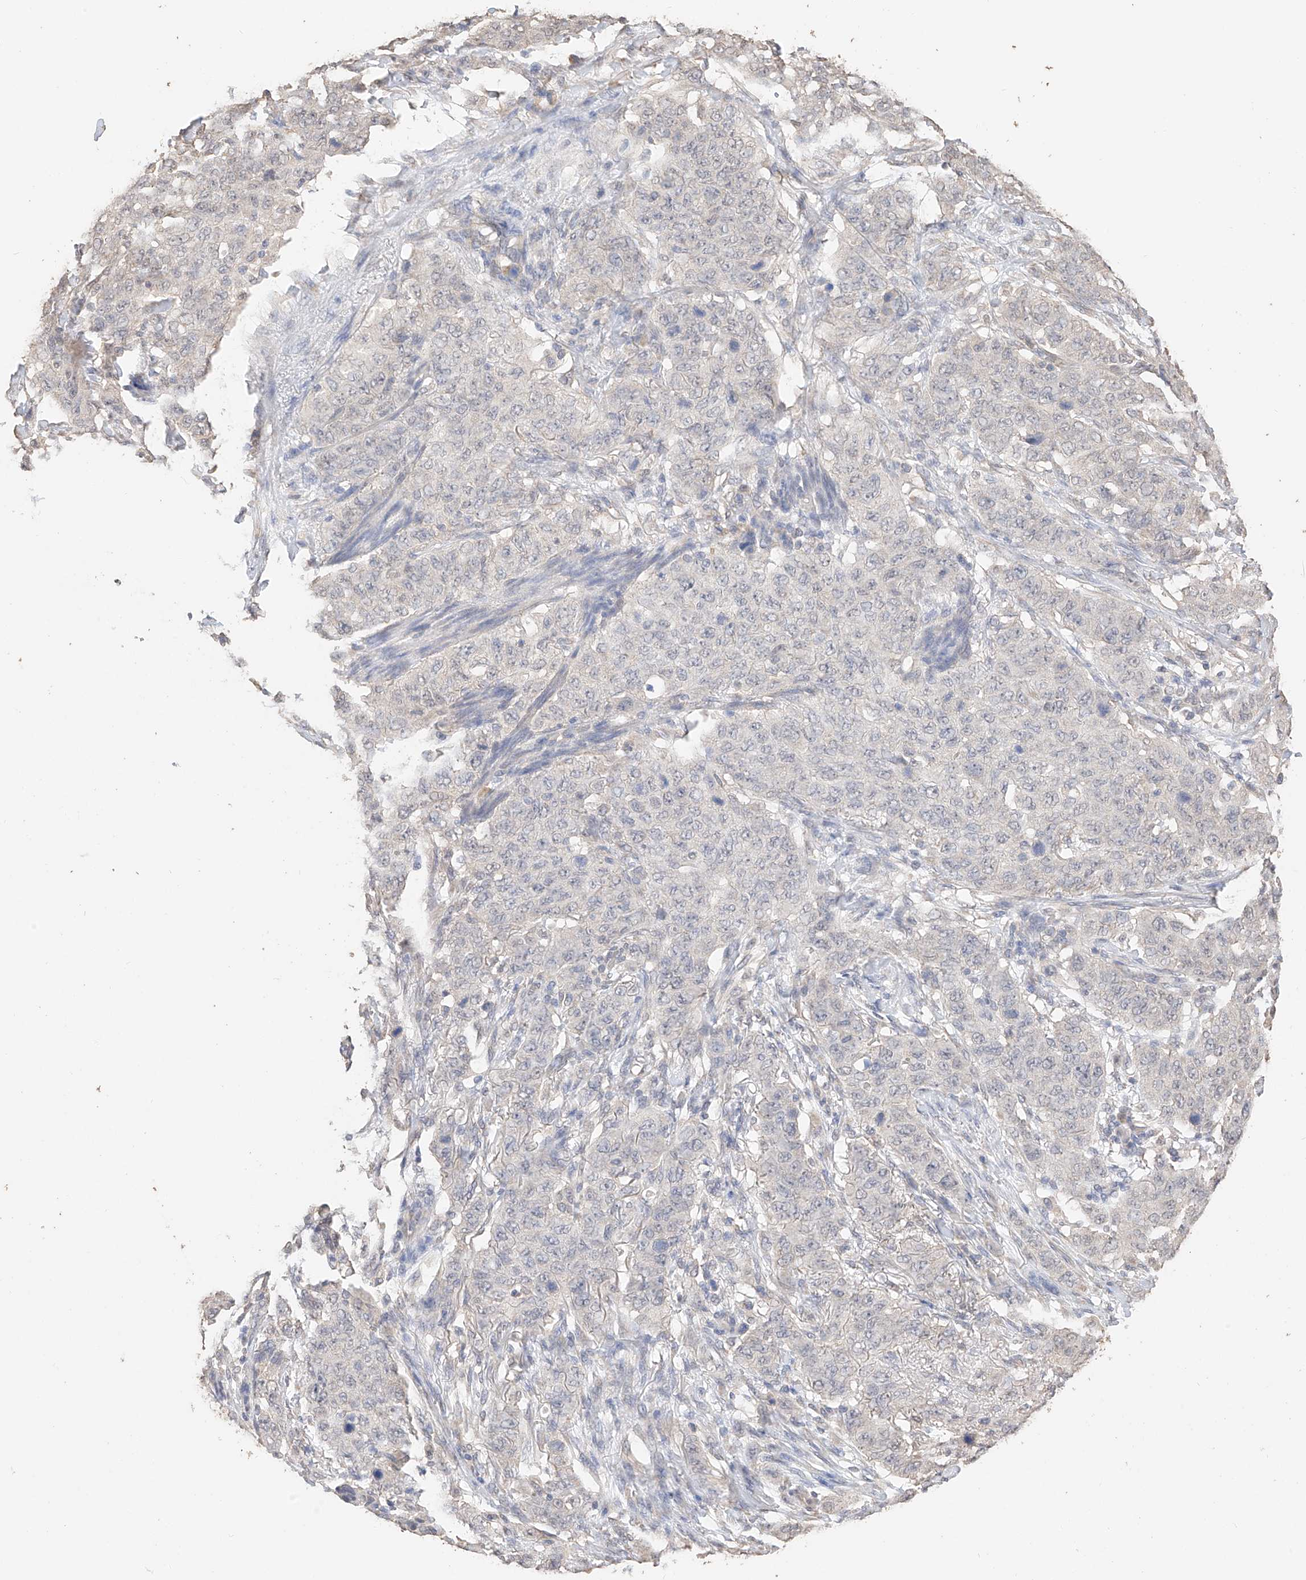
{"staining": {"intensity": "negative", "quantity": "none", "location": "none"}, "tissue": "stomach cancer", "cell_type": "Tumor cells", "image_type": "cancer", "snomed": [{"axis": "morphology", "description": "Adenocarcinoma, NOS"}, {"axis": "topography", "description": "Stomach"}], "caption": "Stomach adenocarcinoma stained for a protein using immunohistochemistry displays no positivity tumor cells.", "gene": "IL22RA2", "patient": {"sex": "male", "age": 48}}